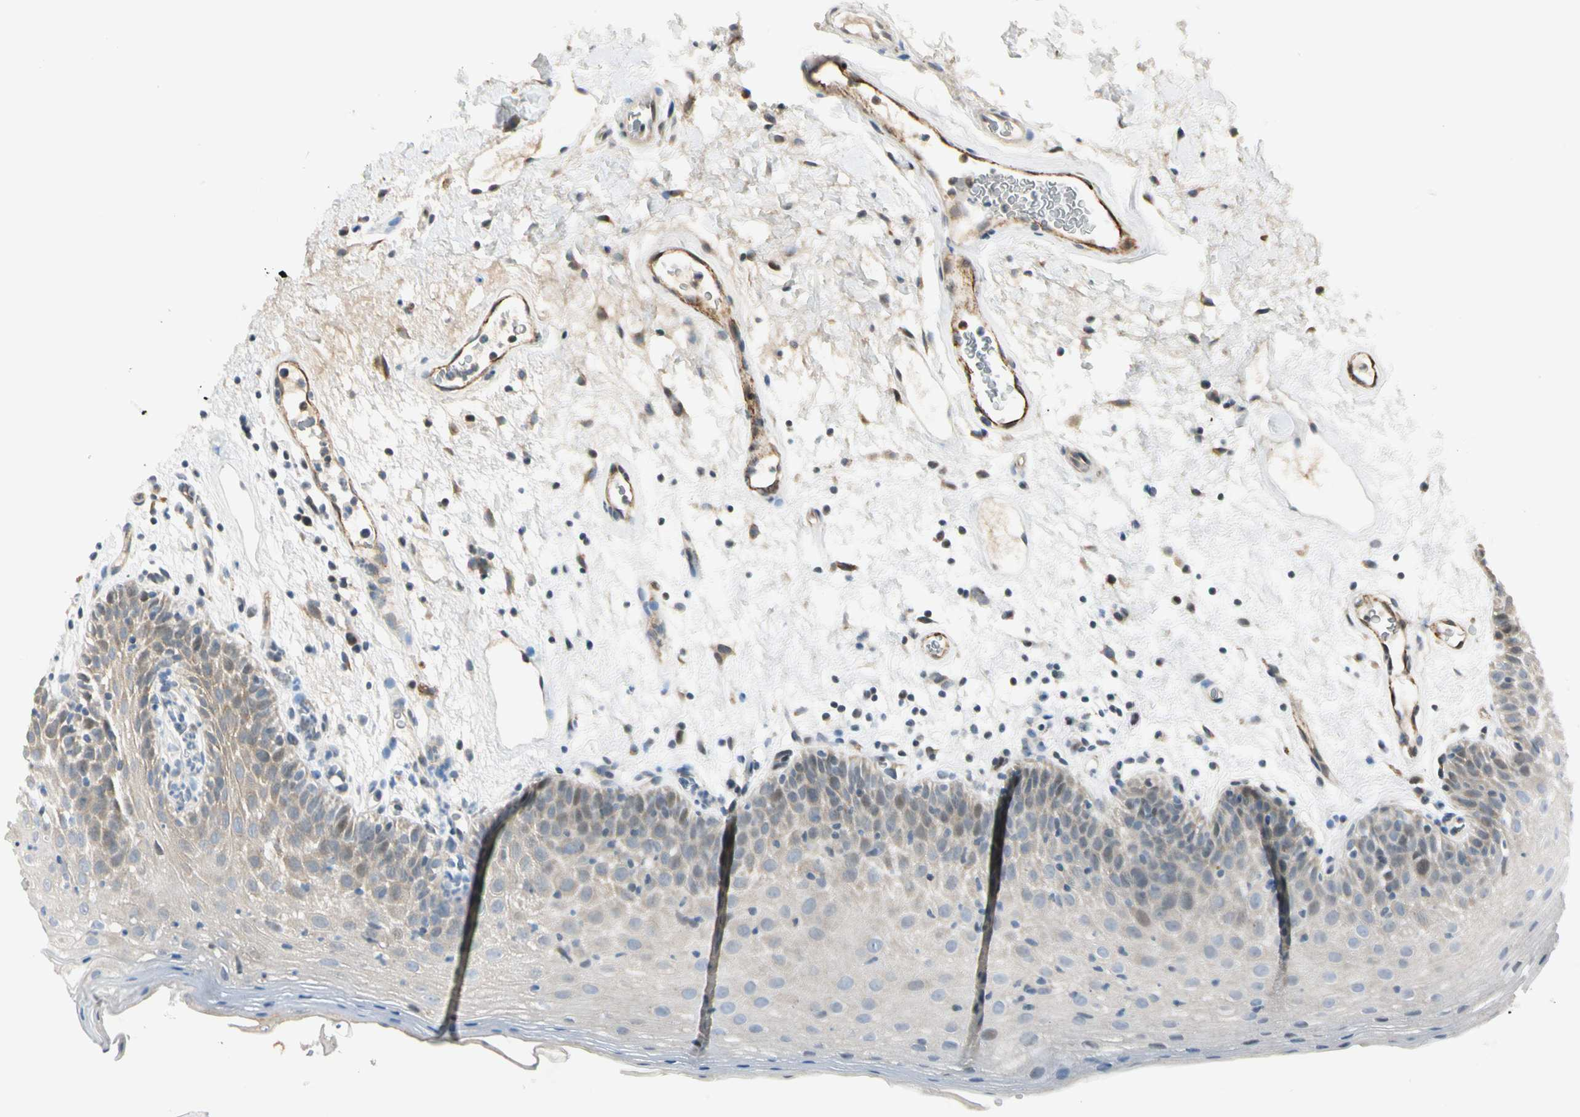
{"staining": {"intensity": "weak", "quantity": "25%-75%", "location": "cytoplasmic/membranous"}, "tissue": "oral mucosa", "cell_type": "Squamous epithelial cells", "image_type": "normal", "snomed": [{"axis": "morphology", "description": "Normal tissue, NOS"}, {"axis": "morphology", "description": "Squamous cell carcinoma, NOS"}, {"axis": "topography", "description": "Skeletal muscle"}, {"axis": "topography", "description": "Oral tissue"}, {"axis": "topography", "description": "Head-Neck"}], "caption": "Squamous epithelial cells demonstrate weak cytoplasmic/membranous staining in about 25%-75% of cells in benign oral mucosa. The staining was performed using DAB to visualize the protein expression in brown, while the nuclei were stained in blue with hematoxylin (Magnification: 20x).", "gene": "NPDC1", "patient": {"sex": "male", "age": 71}}